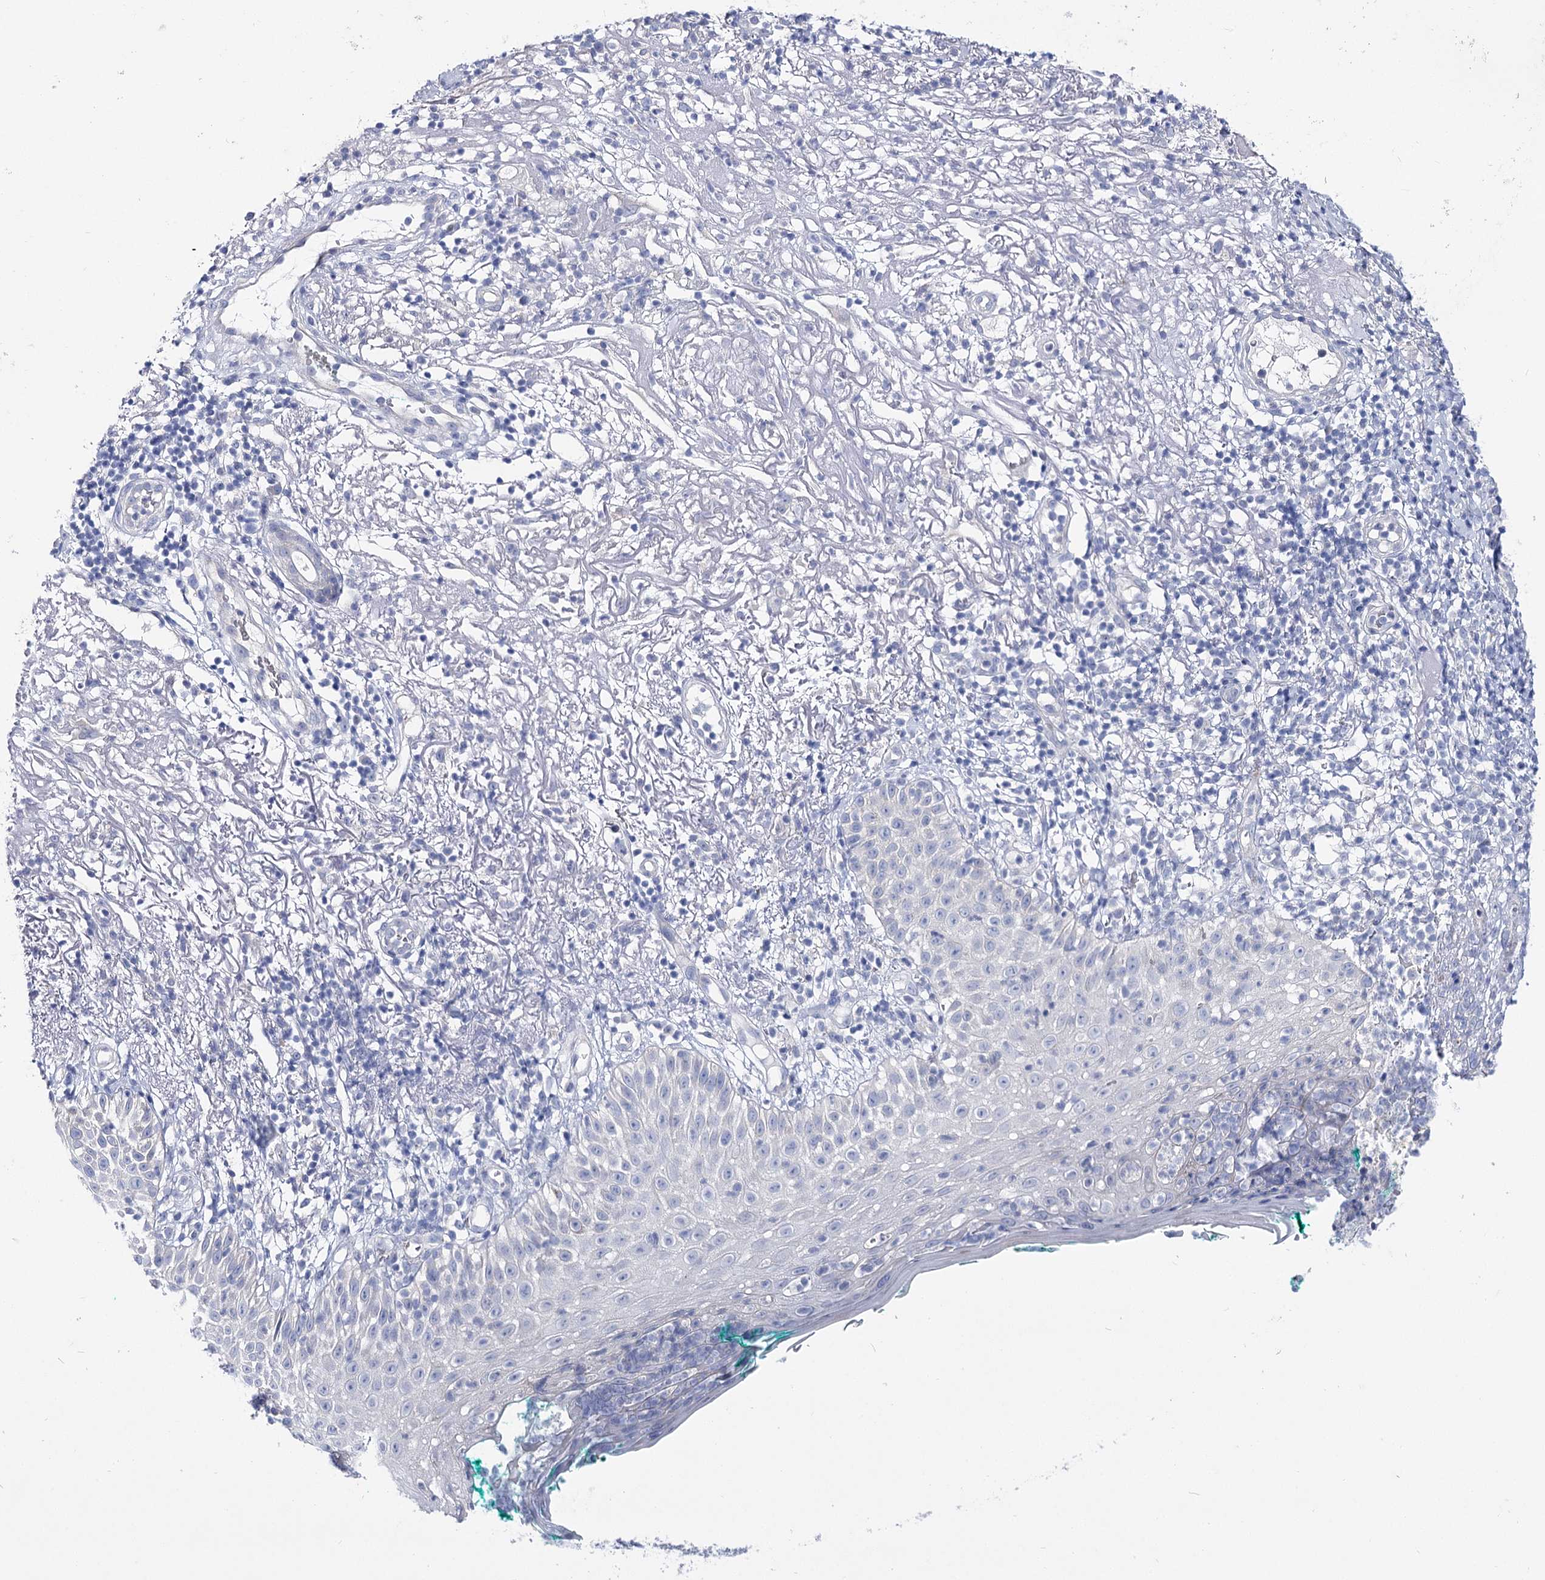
{"staining": {"intensity": "negative", "quantity": "none", "location": "none"}, "tissue": "melanoma", "cell_type": "Tumor cells", "image_type": "cancer", "snomed": [{"axis": "morphology", "description": "Necrosis, NOS"}, {"axis": "morphology", "description": "Malignant melanoma, NOS"}, {"axis": "topography", "description": "Skin"}], "caption": "DAB immunohistochemical staining of human melanoma exhibits no significant expression in tumor cells.", "gene": "NRAP", "patient": {"sex": "female", "age": 87}}